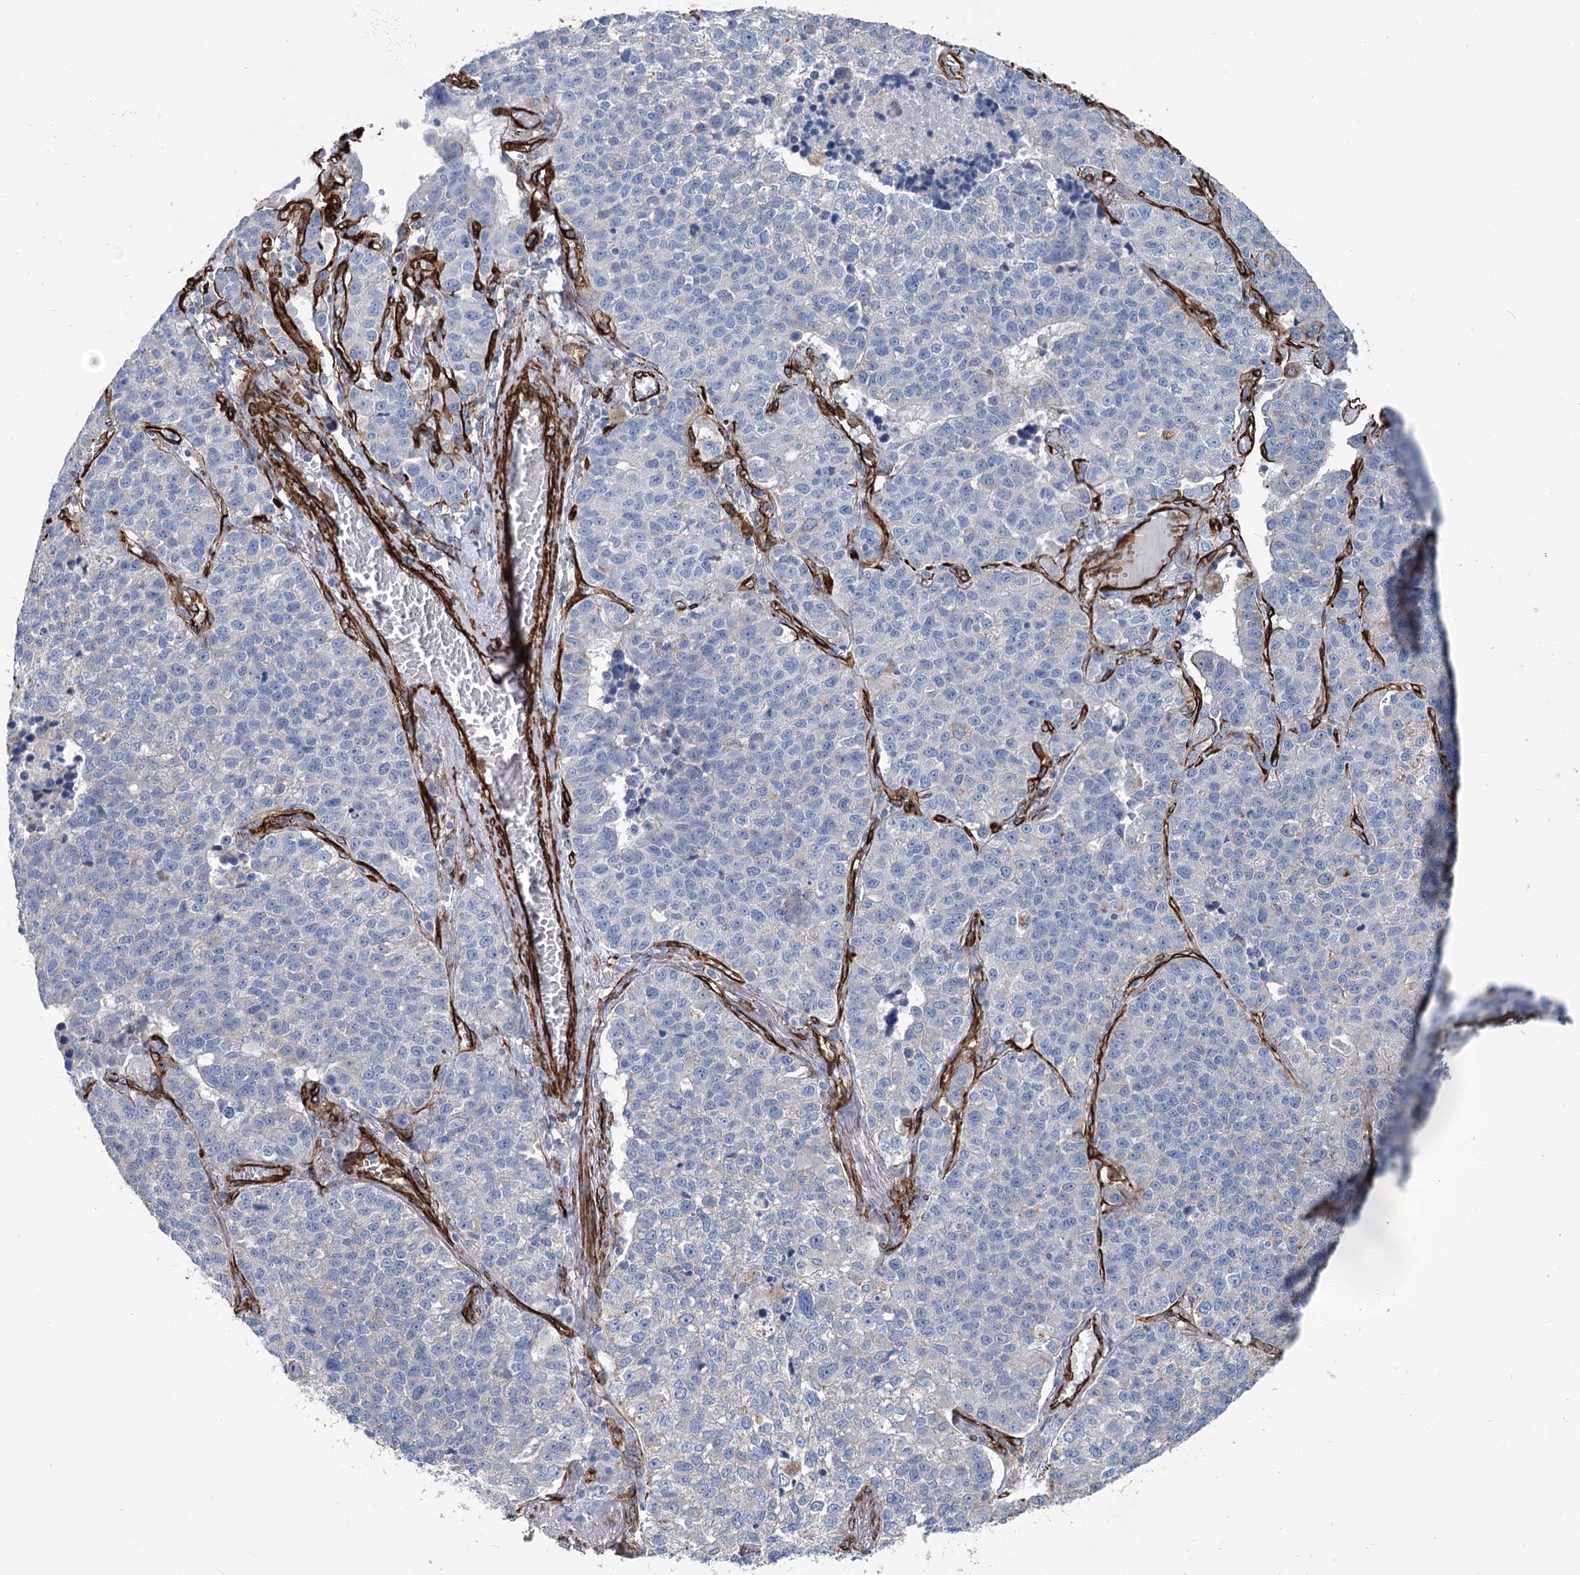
{"staining": {"intensity": "negative", "quantity": "none", "location": "none"}, "tissue": "lung cancer", "cell_type": "Tumor cells", "image_type": "cancer", "snomed": [{"axis": "morphology", "description": "Adenocarcinoma, NOS"}, {"axis": "topography", "description": "Lung"}], "caption": "Immunohistochemistry micrograph of adenocarcinoma (lung) stained for a protein (brown), which demonstrates no expression in tumor cells.", "gene": "IQSEC1", "patient": {"sex": "male", "age": 49}}